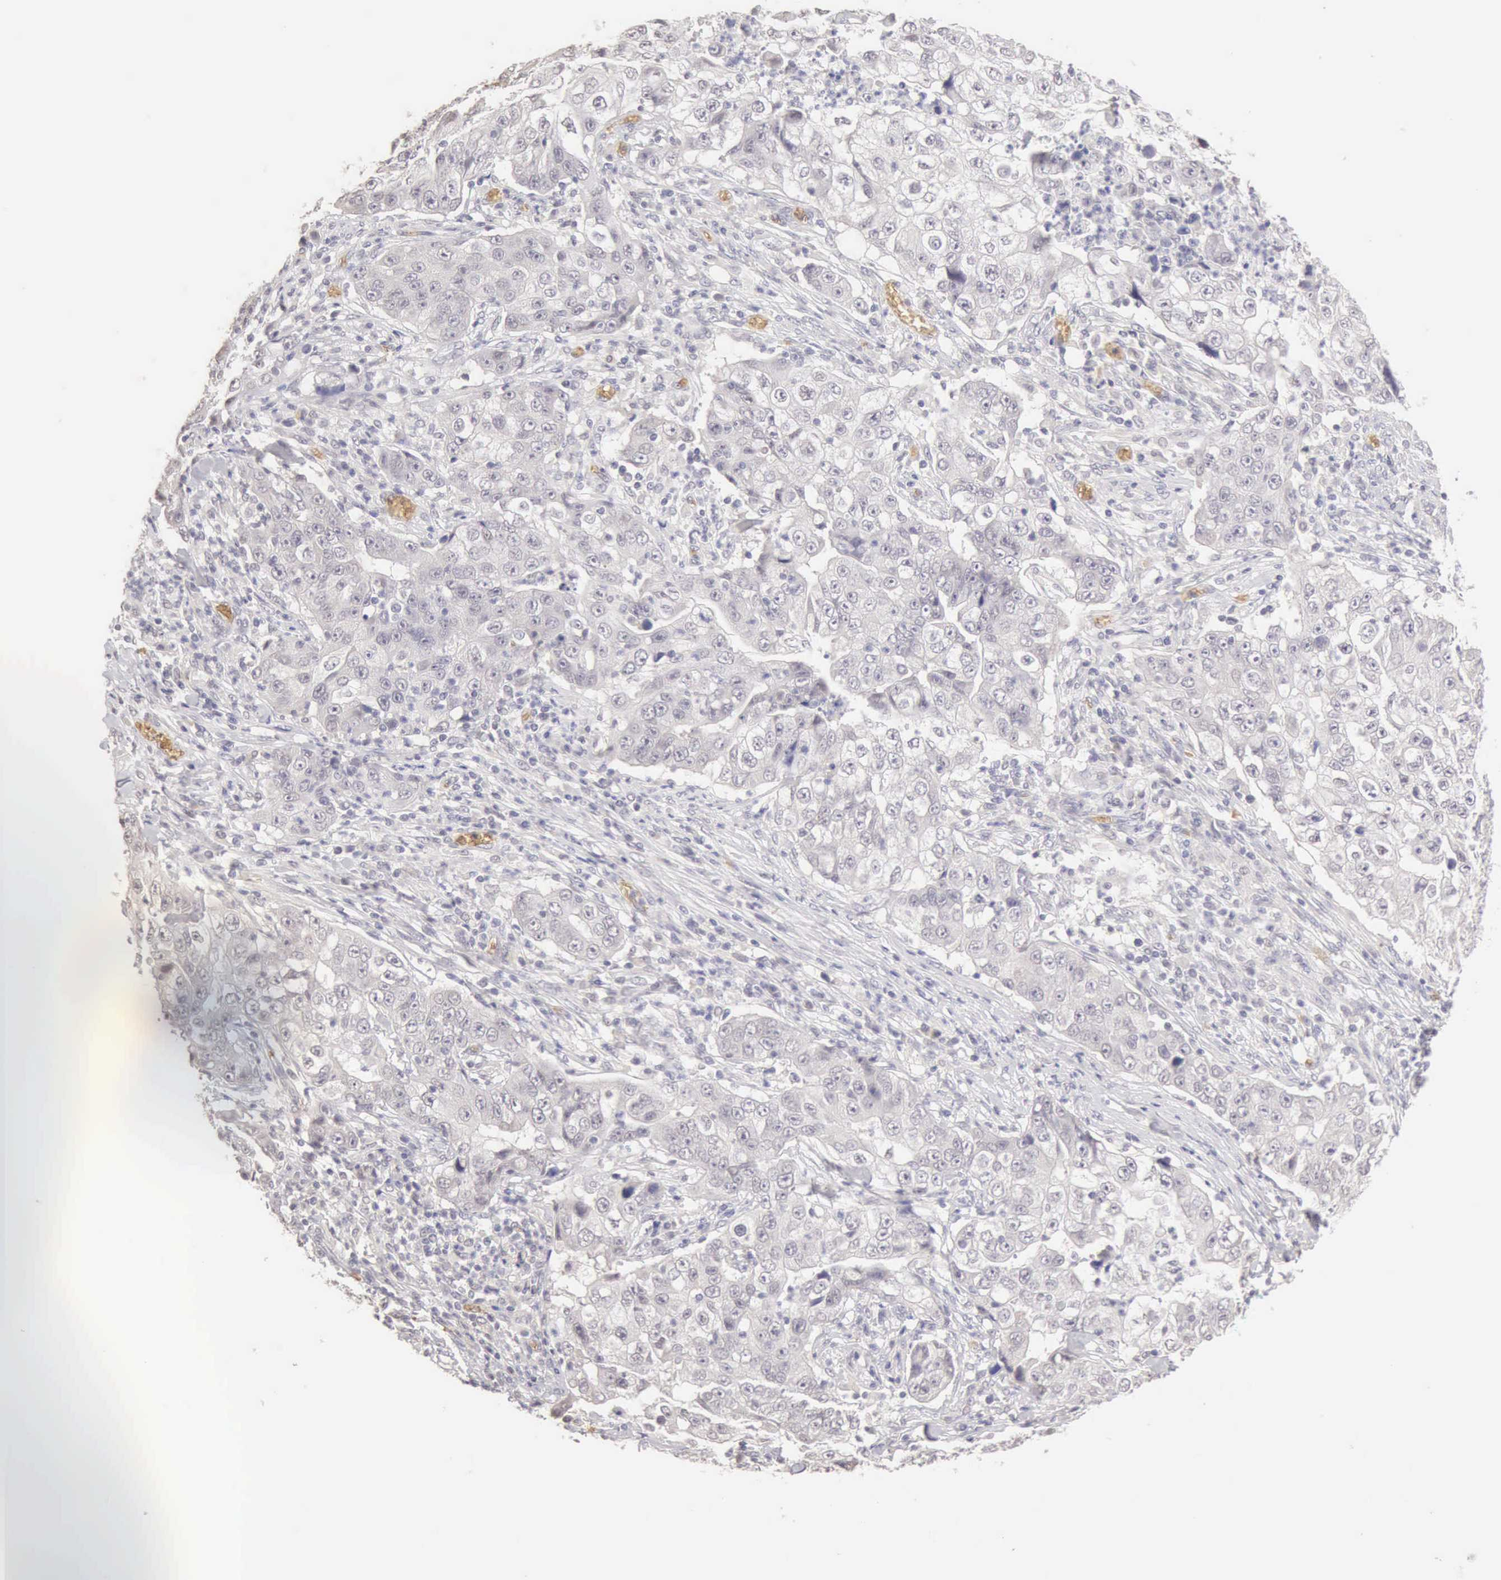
{"staining": {"intensity": "negative", "quantity": "none", "location": "none"}, "tissue": "lung cancer", "cell_type": "Tumor cells", "image_type": "cancer", "snomed": [{"axis": "morphology", "description": "Squamous cell carcinoma, NOS"}, {"axis": "topography", "description": "Lung"}], "caption": "Immunohistochemistry (IHC) micrograph of neoplastic tissue: human squamous cell carcinoma (lung) stained with DAB demonstrates no significant protein staining in tumor cells.", "gene": "CFI", "patient": {"sex": "male", "age": 64}}